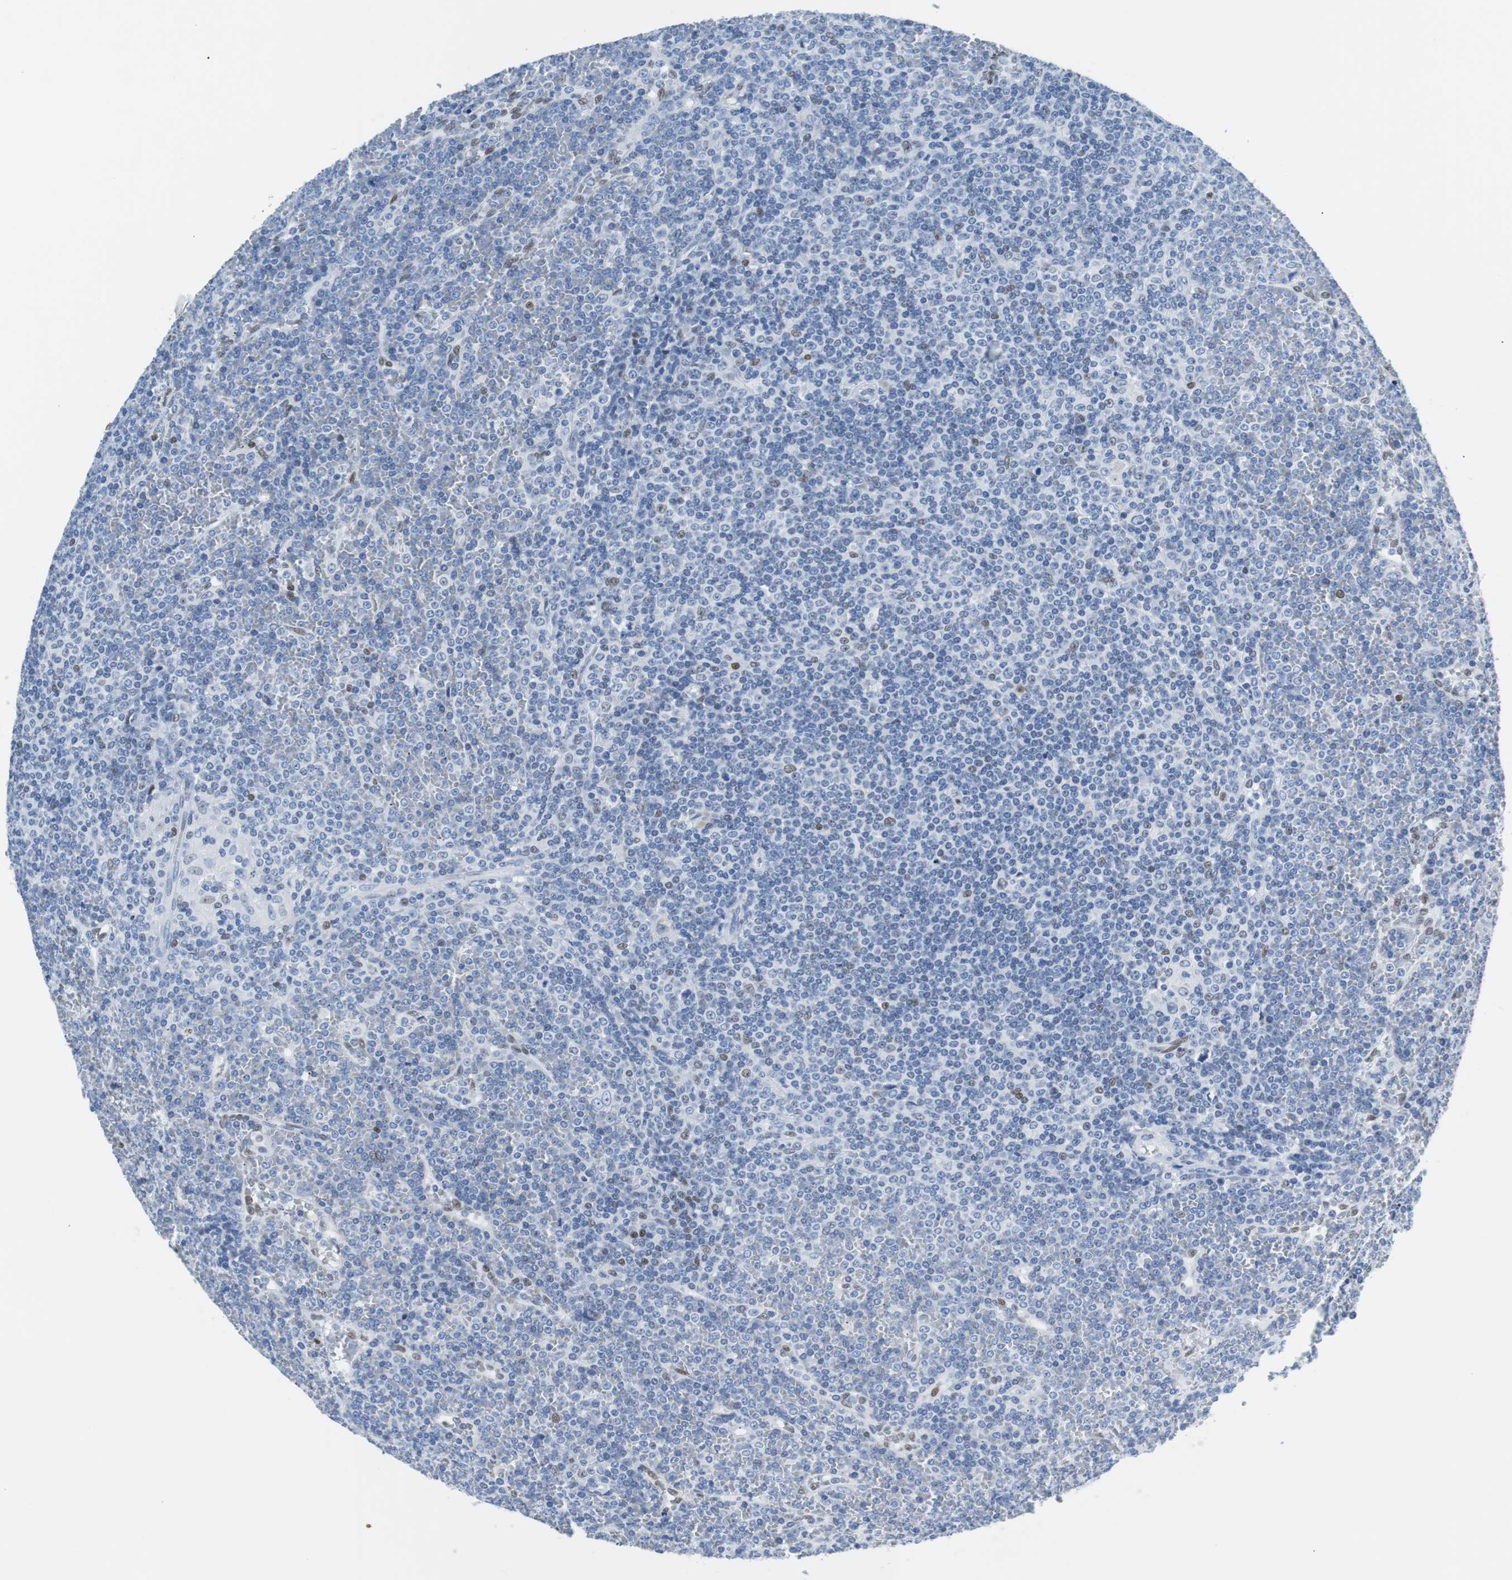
{"staining": {"intensity": "weak", "quantity": "<25%", "location": "nuclear"}, "tissue": "lymphoma", "cell_type": "Tumor cells", "image_type": "cancer", "snomed": [{"axis": "morphology", "description": "Malignant lymphoma, non-Hodgkin's type, Low grade"}, {"axis": "topography", "description": "Spleen"}], "caption": "IHC histopathology image of neoplastic tissue: human low-grade malignant lymphoma, non-Hodgkin's type stained with DAB (3,3'-diaminobenzidine) exhibits no significant protein expression in tumor cells. (Stains: DAB immunohistochemistry (IHC) with hematoxylin counter stain, Microscopy: brightfield microscopy at high magnification).", "gene": "JUN", "patient": {"sex": "female", "age": 19}}